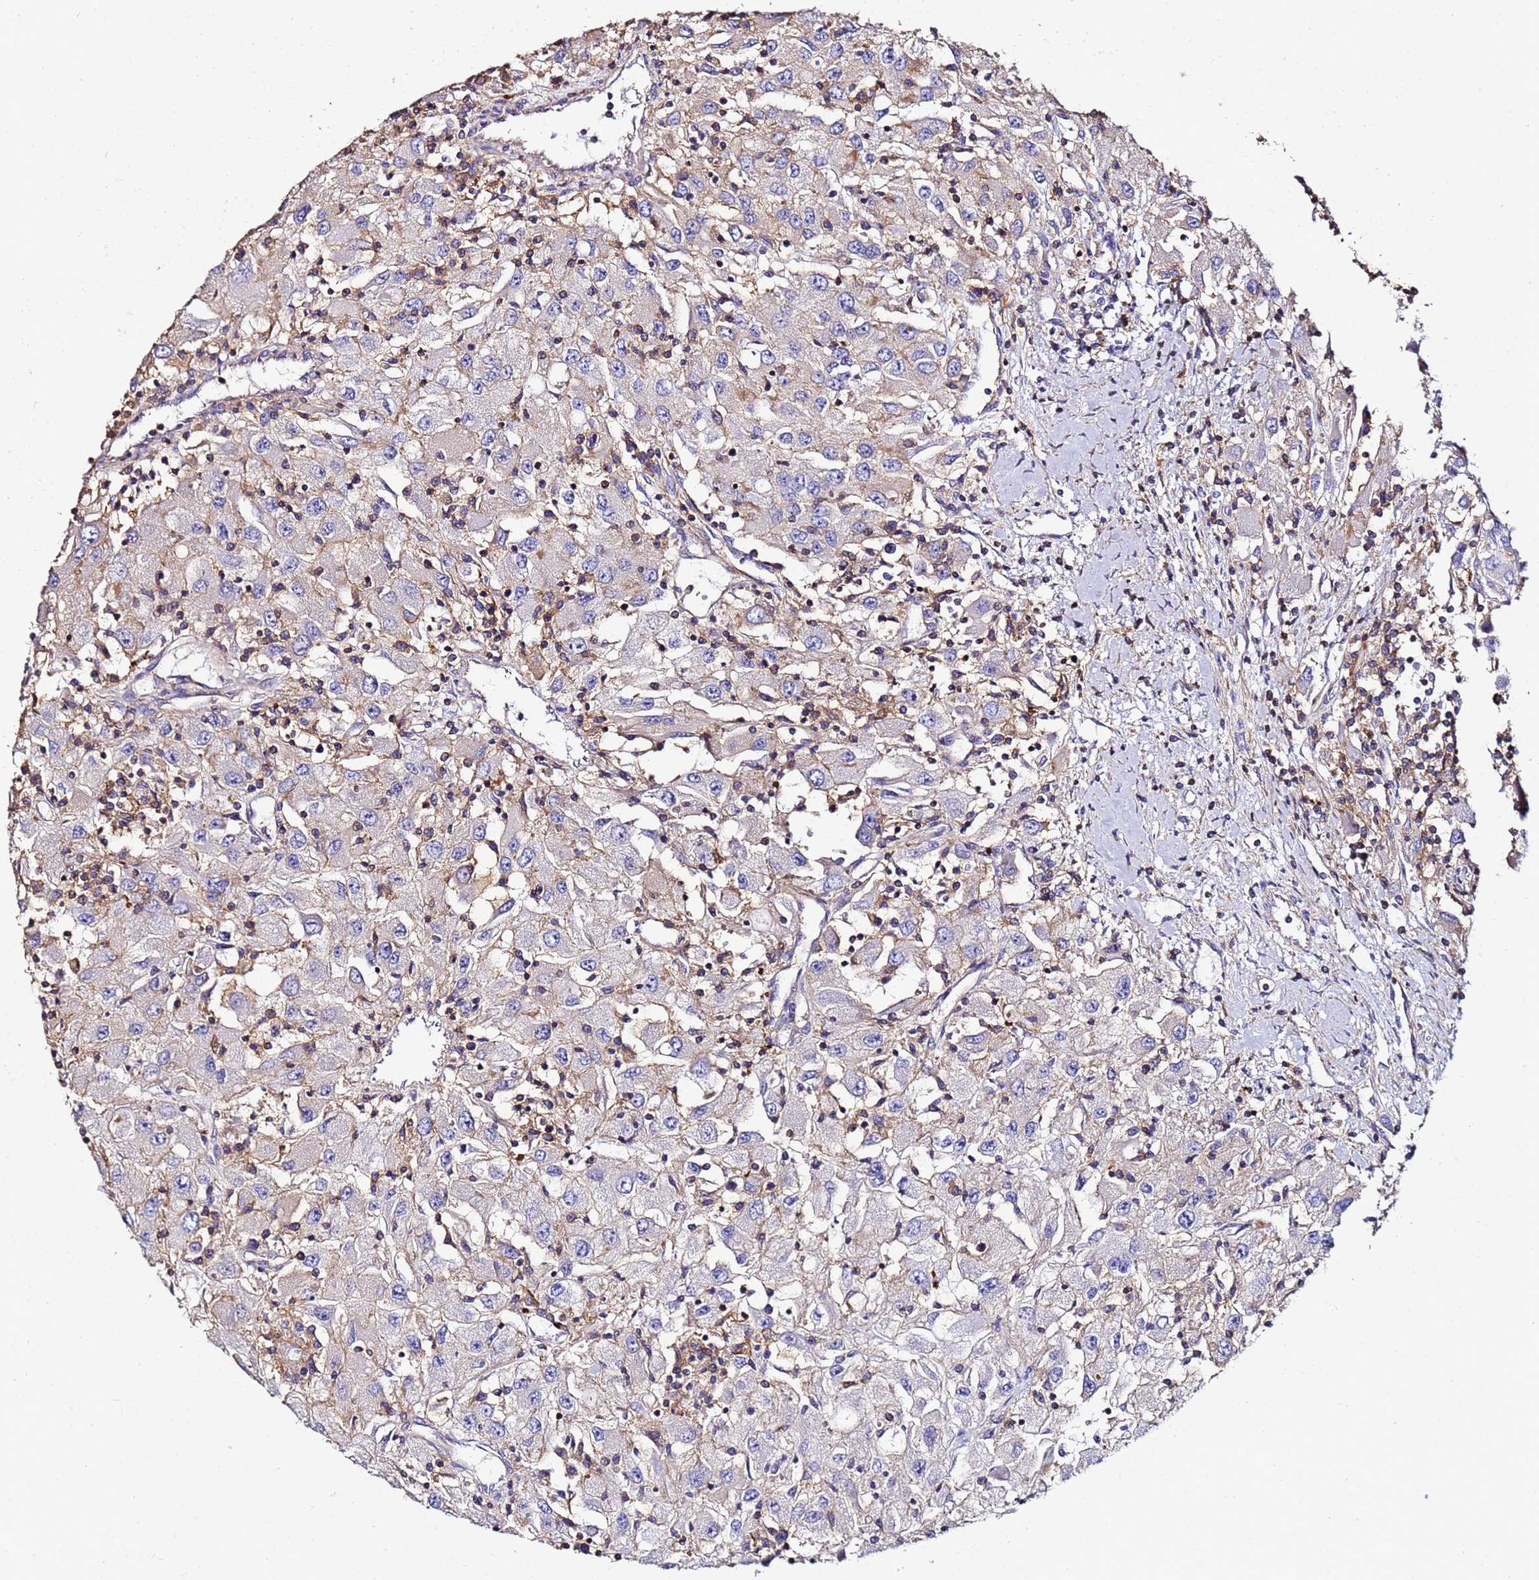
{"staining": {"intensity": "weak", "quantity": "<25%", "location": "cytoplasmic/membranous"}, "tissue": "renal cancer", "cell_type": "Tumor cells", "image_type": "cancer", "snomed": [{"axis": "morphology", "description": "Adenocarcinoma, NOS"}, {"axis": "topography", "description": "Kidney"}], "caption": "A high-resolution image shows immunohistochemistry (IHC) staining of adenocarcinoma (renal), which displays no significant positivity in tumor cells.", "gene": "ACTB", "patient": {"sex": "female", "age": 67}}